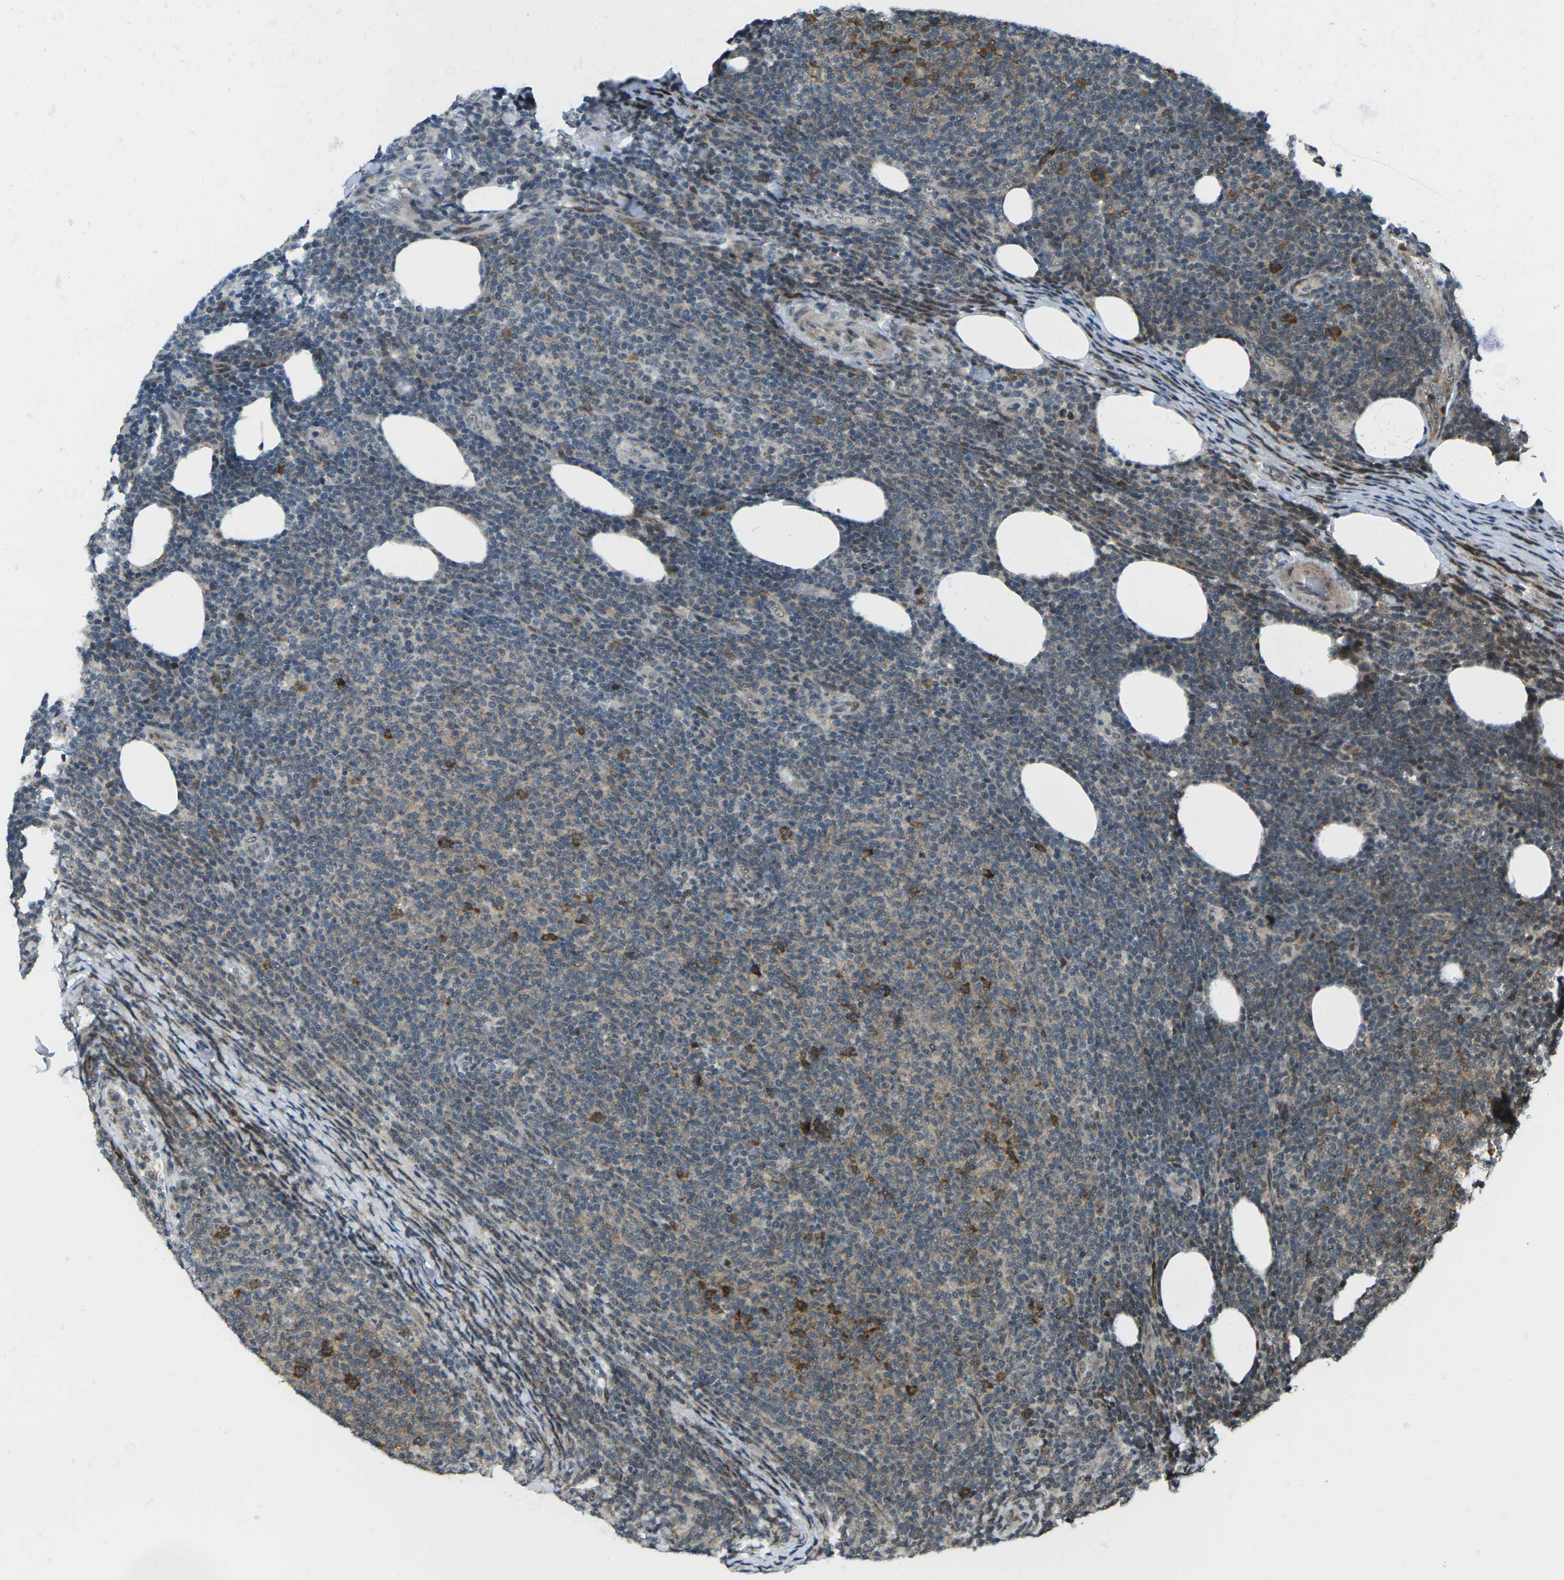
{"staining": {"intensity": "moderate", "quantity": "25%-75%", "location": "cytoplasmic/membranous"}, "tissue": "lymphoma", "cell_type": "Tumor cells", "image_type": "cancer", "snomed": [{"axis": "morphology", "description": "Malignant lymphoma, non-Hodgkin's type, Low grade"}, {"axis": "topography", "description": "Lymph node"}], "caption": "Approximately 25%-75% of tumor cells in malignant lymphoma, non-Hodgkin's type (low-grade) reveal moderate cytoplasmic/membranous protein positivity as visualized by brown immunohistochemical staining.", "gene": "UBE2S", "patient": {"sex": "male", "age": 66}}